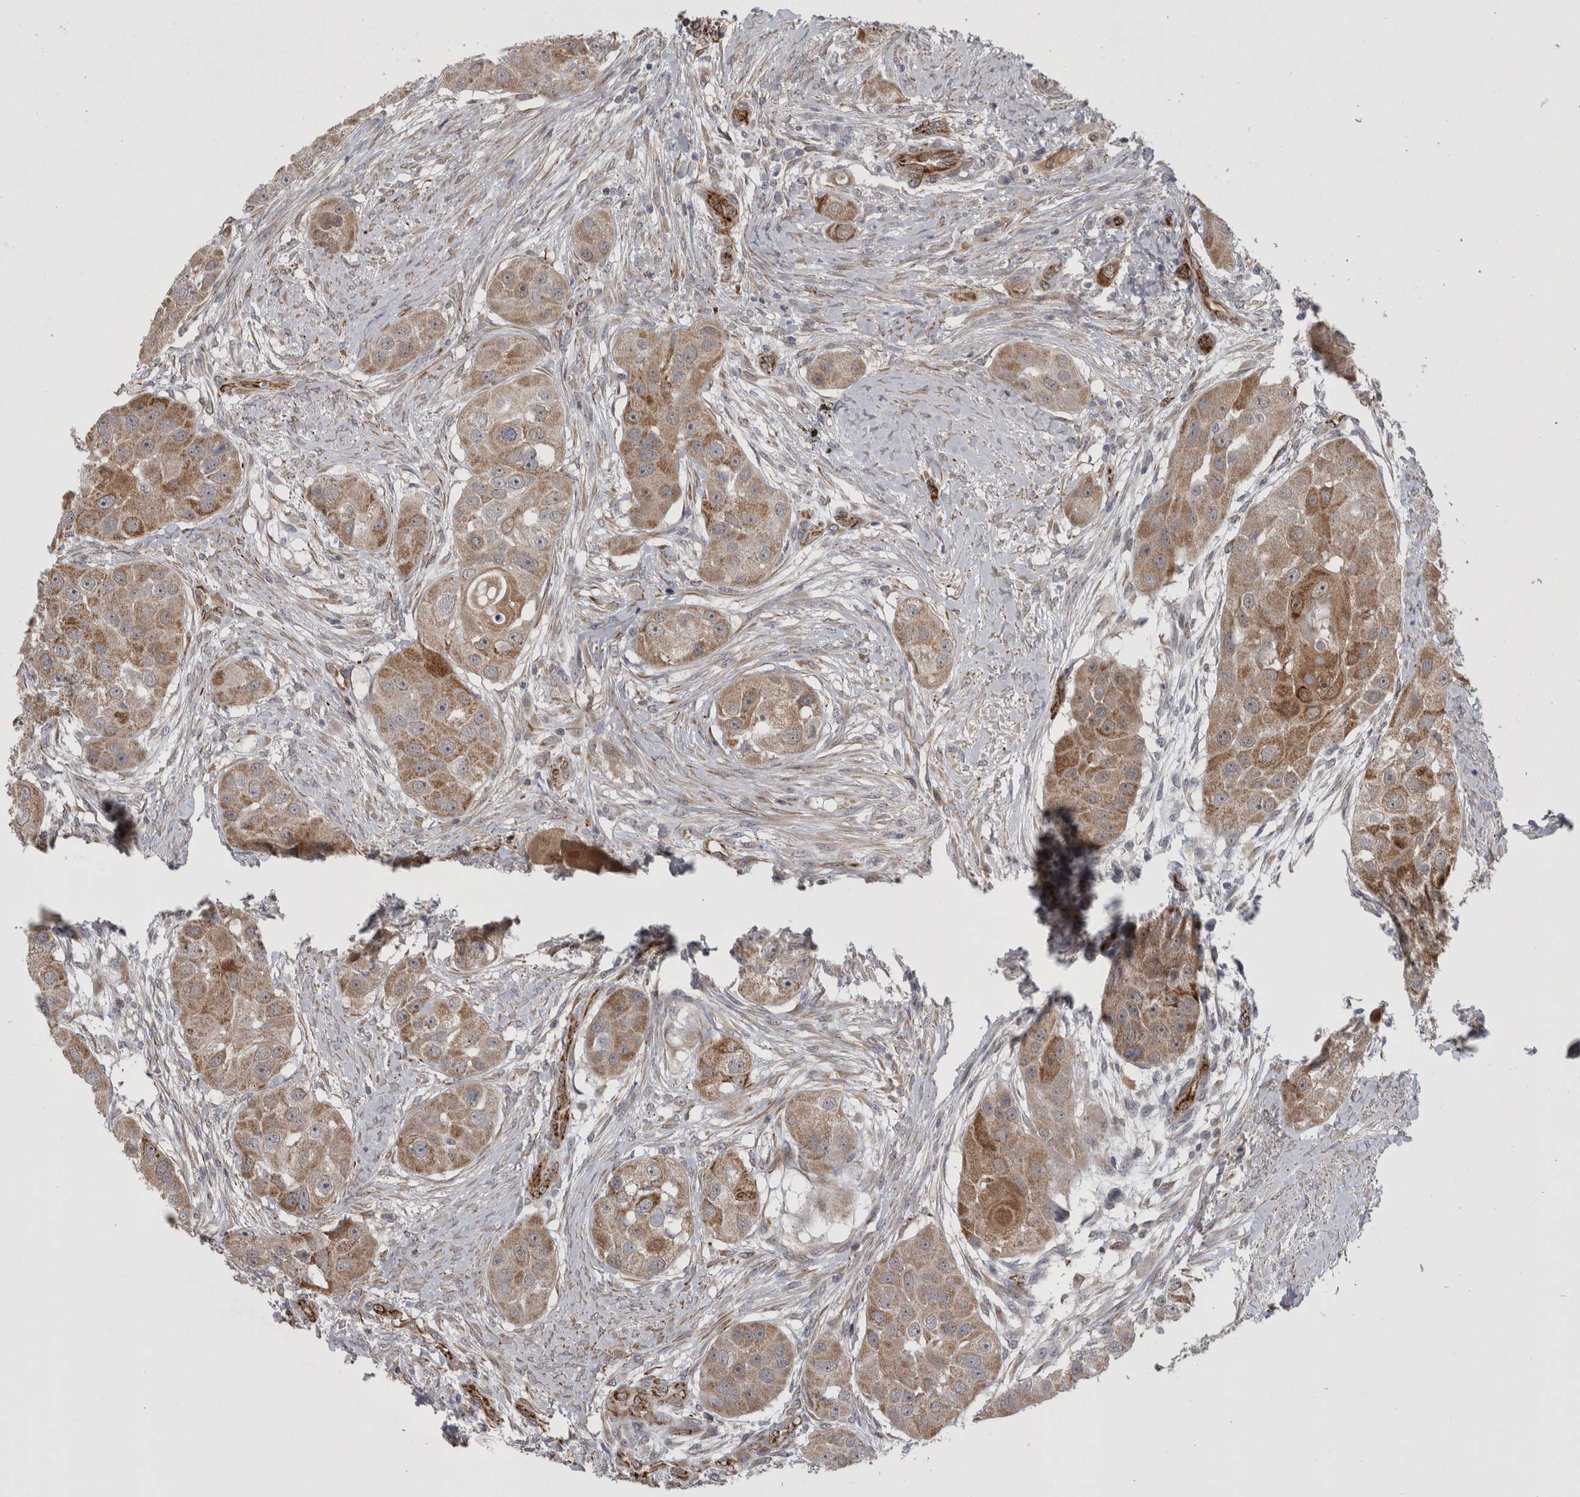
{"staining": {"intensity": "moderate", "quantity": ">75%", "location": "cytoplasmic/membranous"}, "tissue": "head and neck cancer", "cell_type": "Tumor cells", "image_type": "cancer", "snomed": [{"axis": "morphology", "description": "Normal tissue, NOS"}, {"axis": "morphology", "description": "Squamous cell carcinoma, NOS"}, {"axis": "topography", "description": "Skeletal muscle"}, {"axis": "topography", "description": "Head-Neck"}], "caption": "Immunohistochemistry (IHC) (DAB) staining of head and neck squamous cell carcinoma exhibits moderate cytoplasmic/membranous protein expression in approximately >75% of tumor cells.", "gene": "ACOT7", "patient": {"sex": "male", "age": 51}}